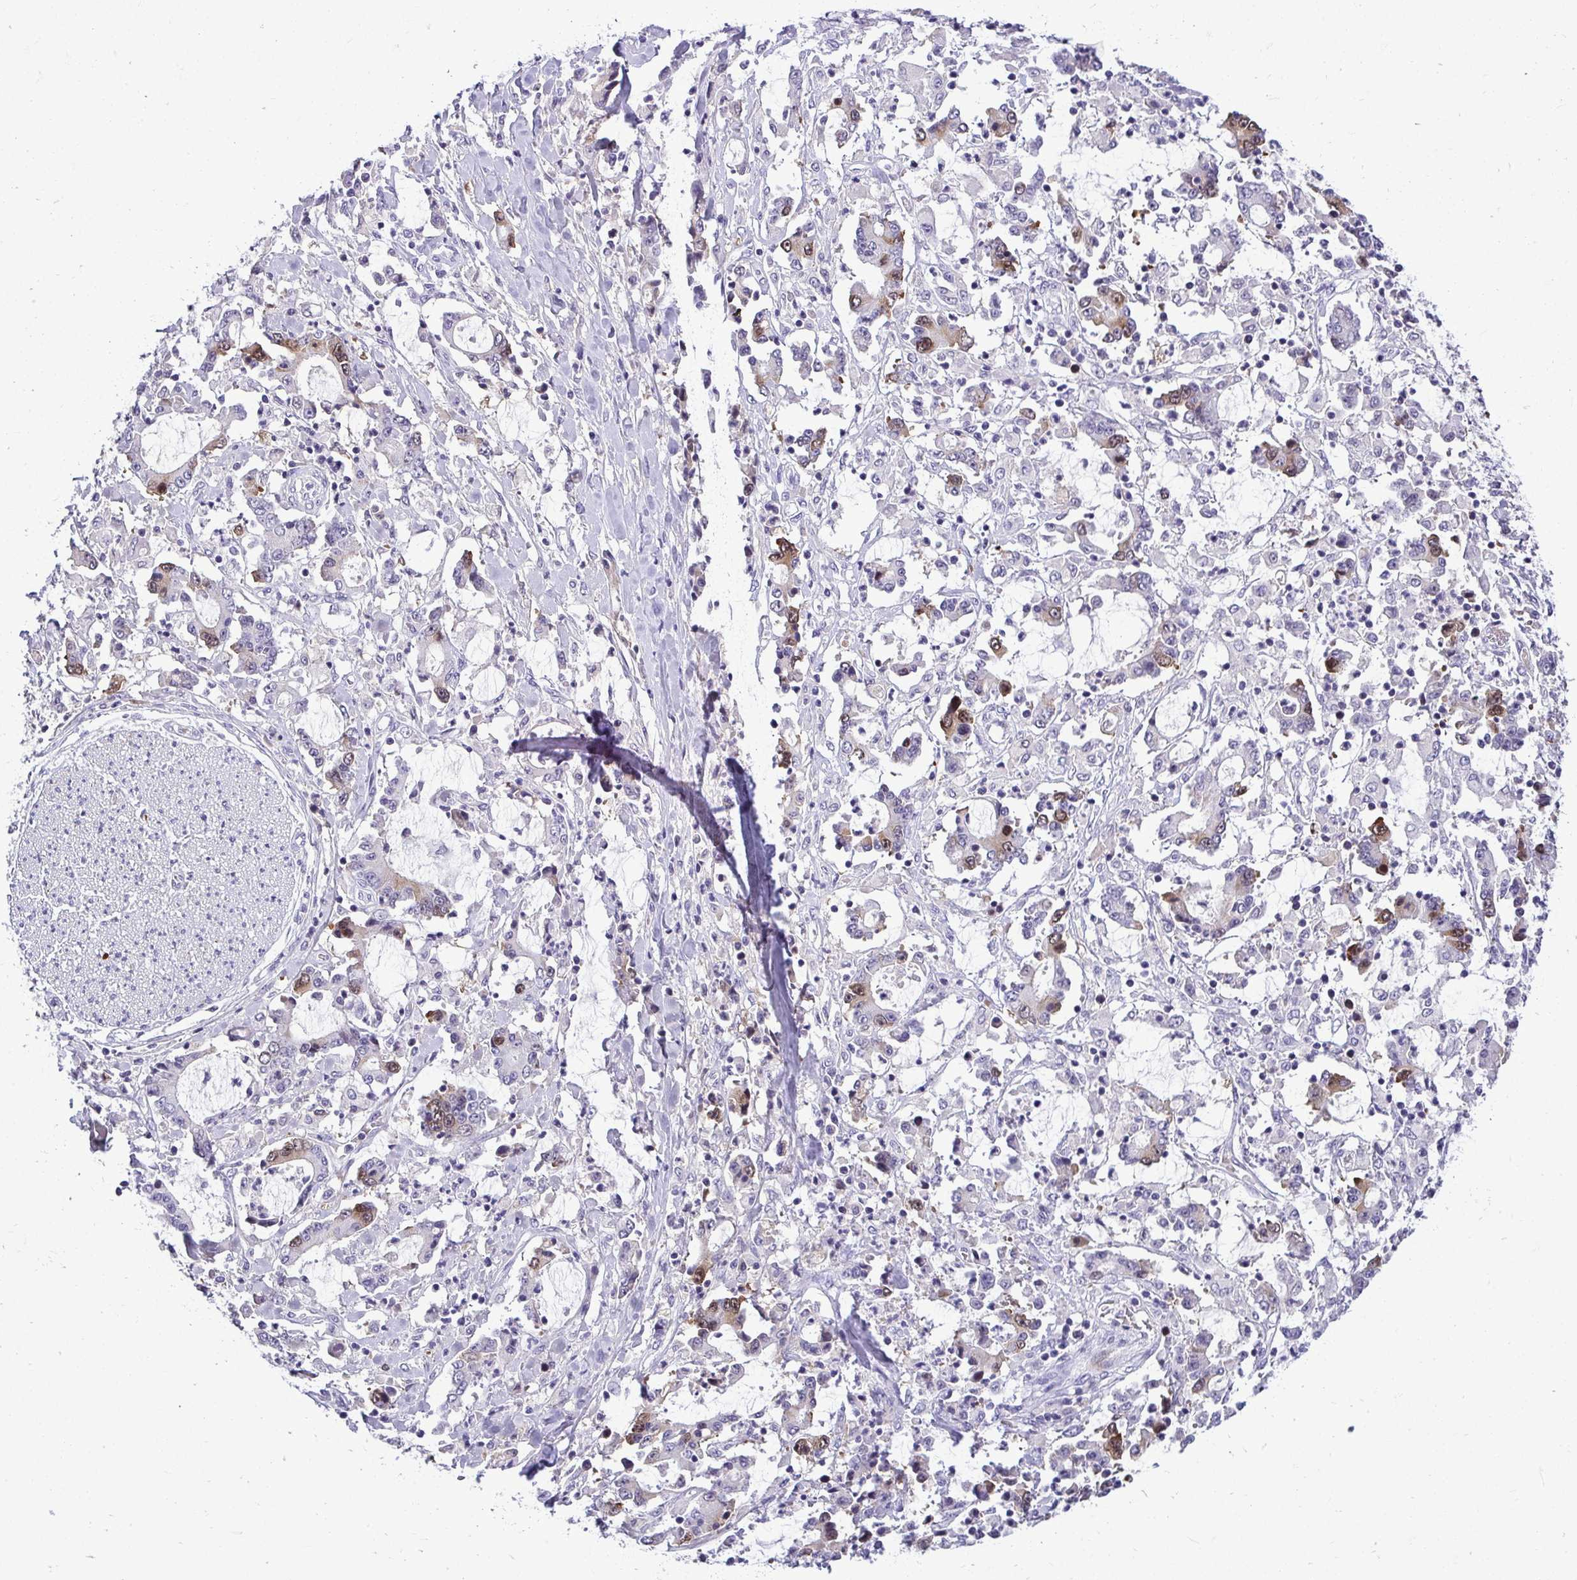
{"staining": {"intensity": "moderate", "quantity": "<25%", "location": "cytoplasmic/membranous,nuclear"}, "tissue": "stomach cancer", "cell_type": "Tumor cells", "image_type": "cancer", "snomed": [{"axis": "morphology", "description": "Adenocarcinoma, NOS"}, {"axis": "topography", "description": "Stomach, upper"}], "caption": "Tumor cells exhibit low levels of moderate cytoplasmic/membranous and nuclear positivity in about <25% of cells in human stomach cancer.", "gene": "CDC20", "patient": {"sex": "male", "age": 68}}